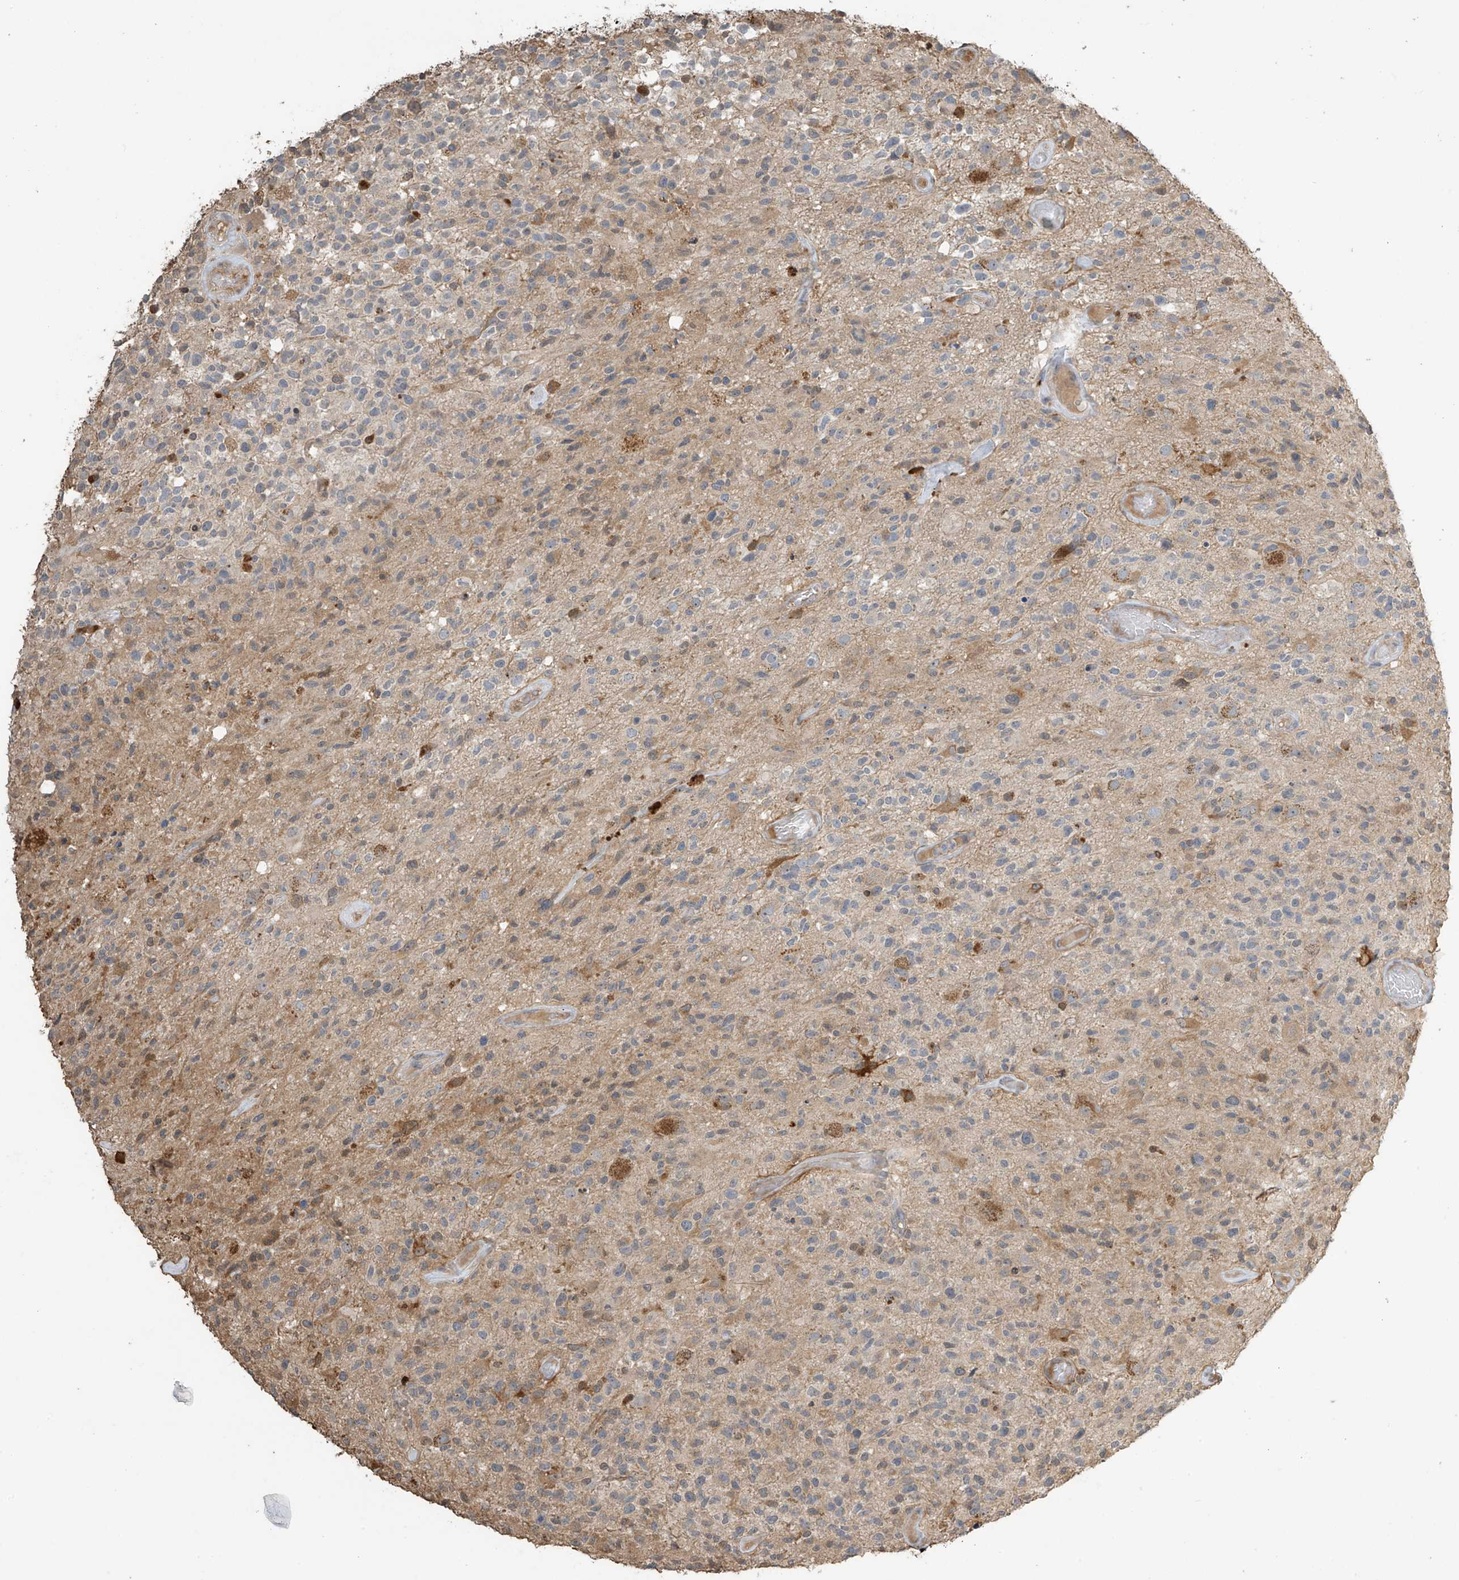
{"staining": {"intensity": "weak", "quantity": "25%-75%", "location": "cytoplasmic/membranous"}, "tissue": "glioma", "cell_type": "Tumor cells", "image_type": "cancer", "snomed": [{"axis": "morphology", "description": "Glioma, malignant, High grade"}, {"axis": "morphology", "description": "Glioblastoma, NOS"}, {"axis": "topography", "description": "Brain"}], "caption": "Protein staining of high-grade glioma (malignant) tissue shows weak cytoplasmic/membranous positivity in about 25%-75% of tumor cells.", "gene": "SLFN14", "patient": {"sex": "male", "age": 60}}